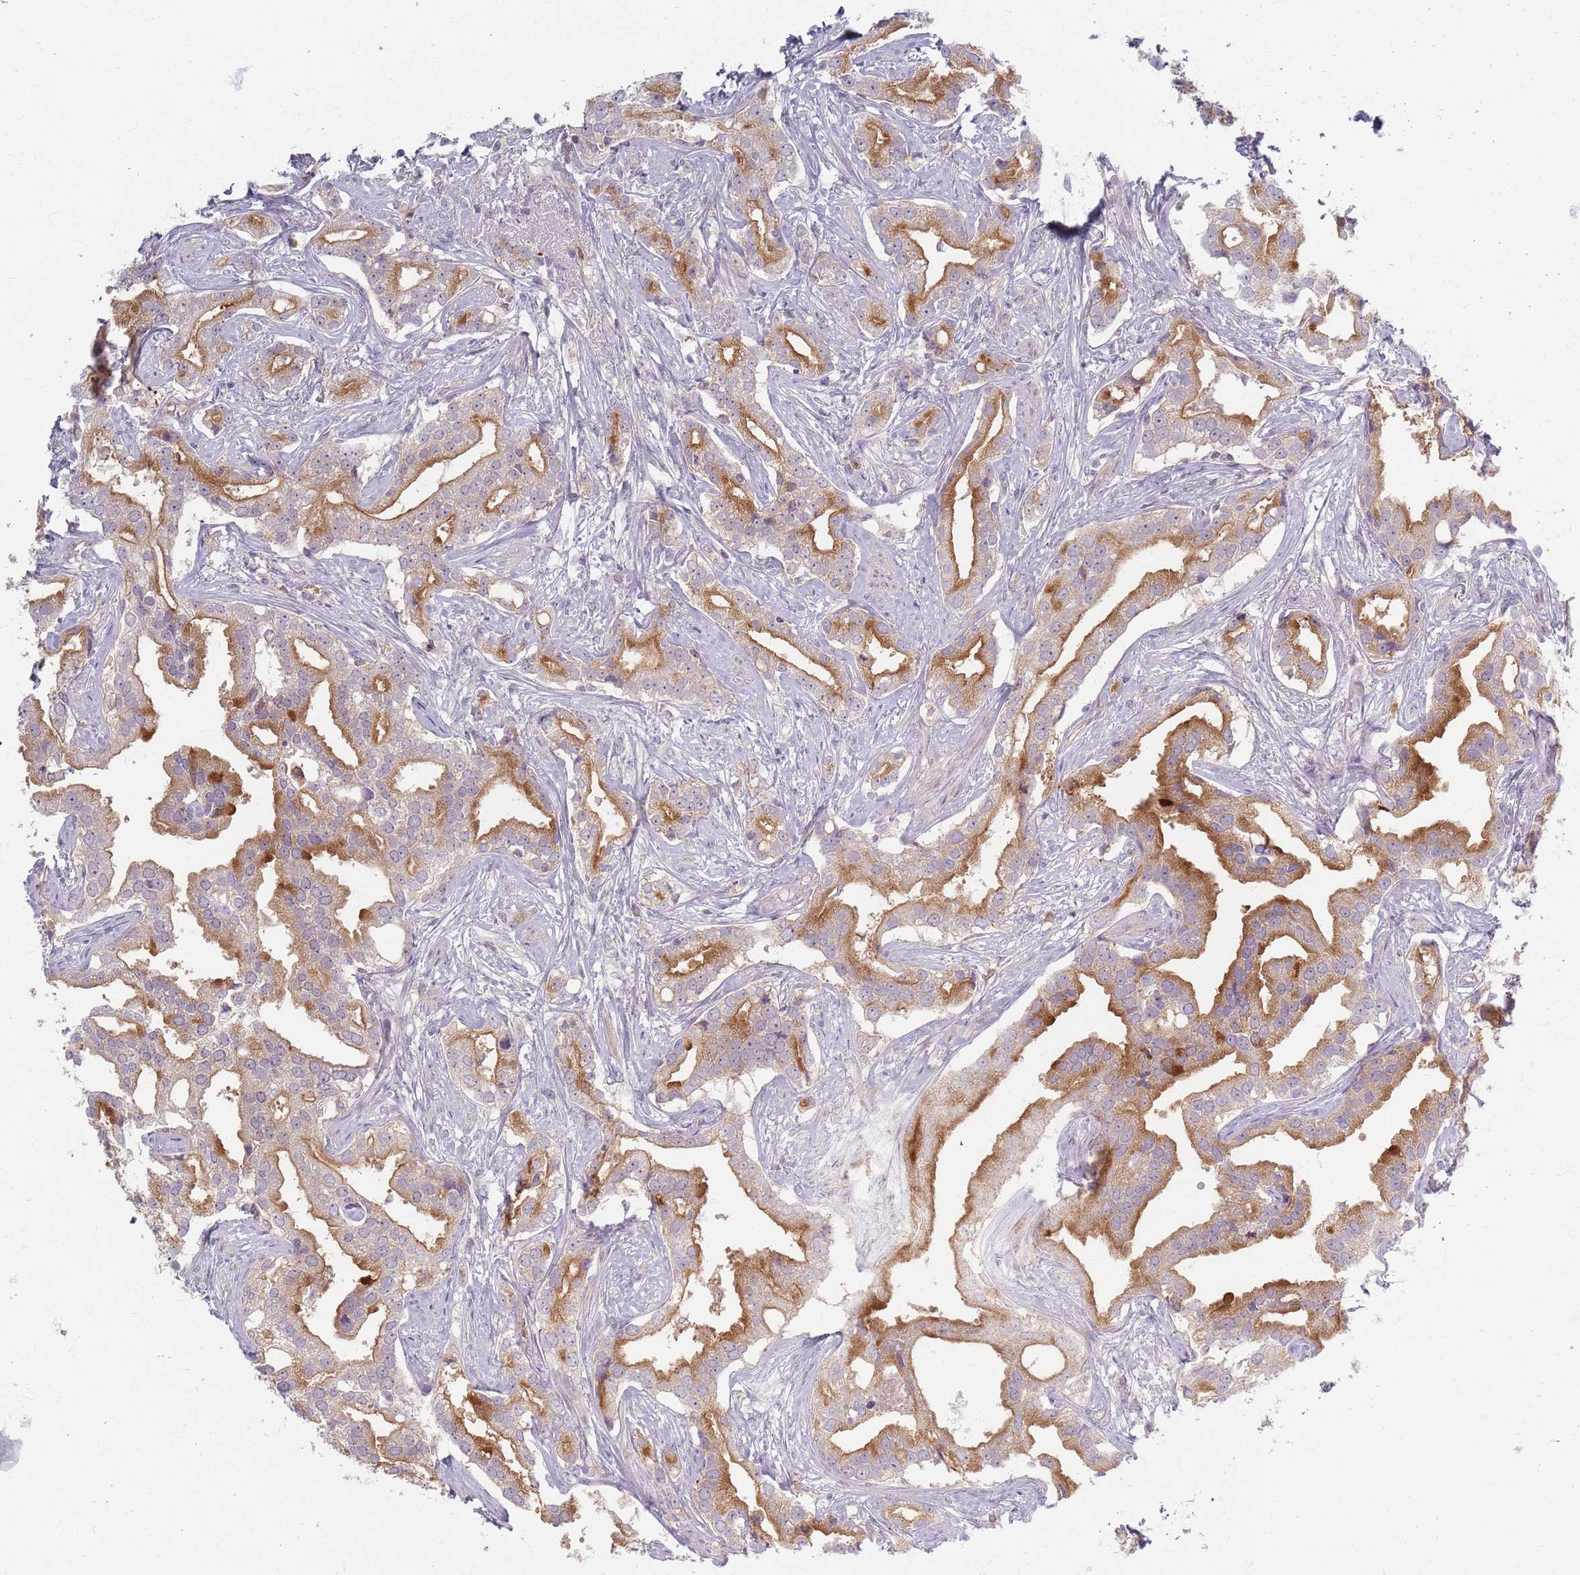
{"staining": {"intensity": "moderate", "quantity": ">75%", "location": "cytoplasmic/membranous"}, "tissue": "prostate cancer", "cell_type": "Tumor cells", "image_type": "cancer", "snomed": [{"axis": "morphology", "description": "Adenocarcinoma, High grade"}, {"axis": "topography", "description": "Prostate"}], "caption": "Tumor cells reveal medium levels of moderate cytoplasmic/membranous expression in about >75% of cells in prostate cancer (adenocarcinoma (high-grade)).", "gene": "ZDHHC2", "patient": {"sex": "male", "age": 67}}